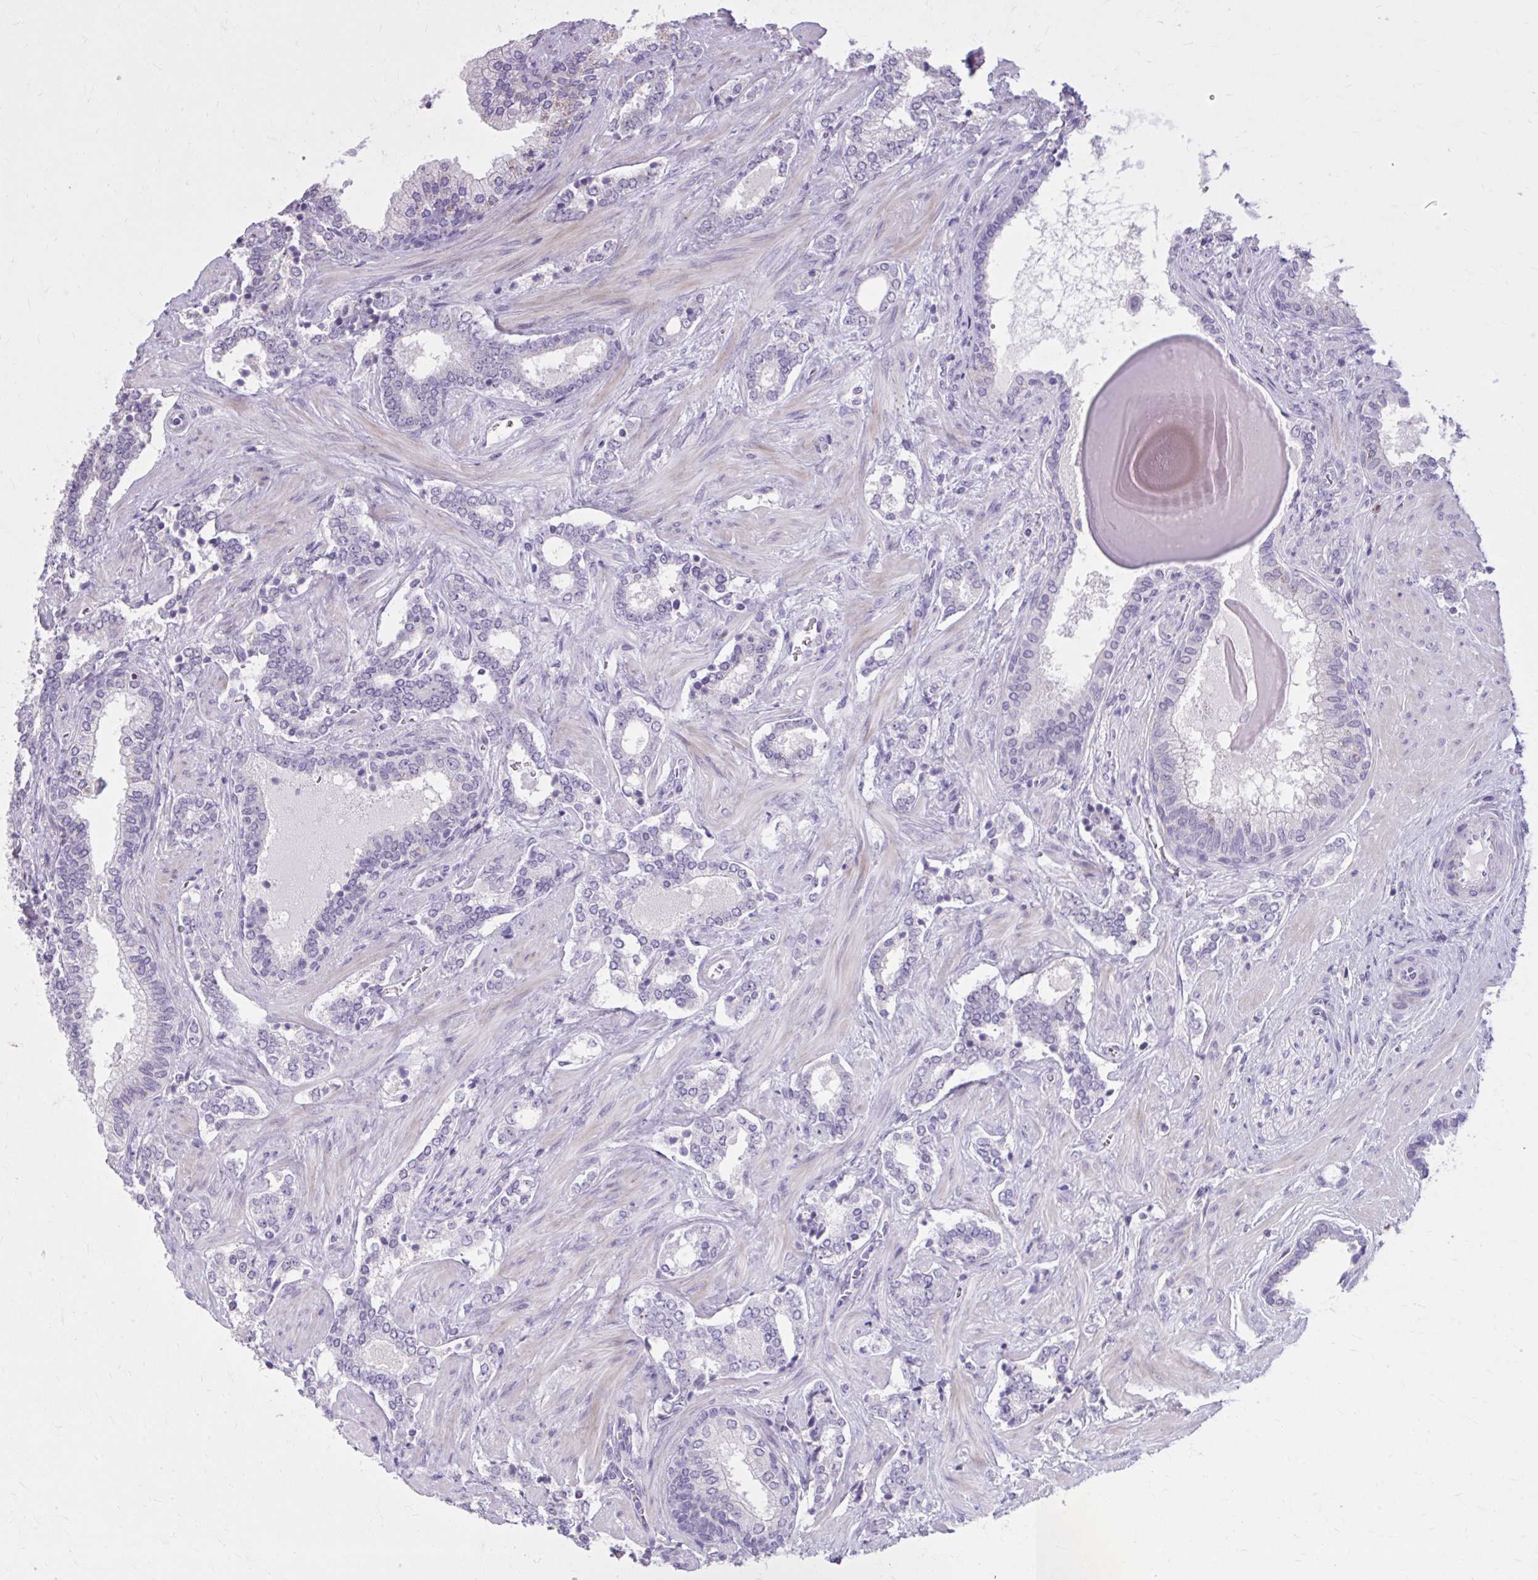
{"staining": {"intensity": "negative", "quantity": "none", "location": "none"}, "tissue": "prostate cancer", "cell_type": "Tumor cells", "image_type": "cancer", "snomed": [{"axis": "morphology", "description": "Adenocarcinoma, High grade"}, {"axis": "topography", "description": "Prostate"}], "caption": "This is an immunohistochemistry micrograph of human adenocarcinoma (high-grade) (prostate). There is no positivity in tumor cells.", "gene": "OR4B1", "patient": {"sex": "male", "age": 60}}